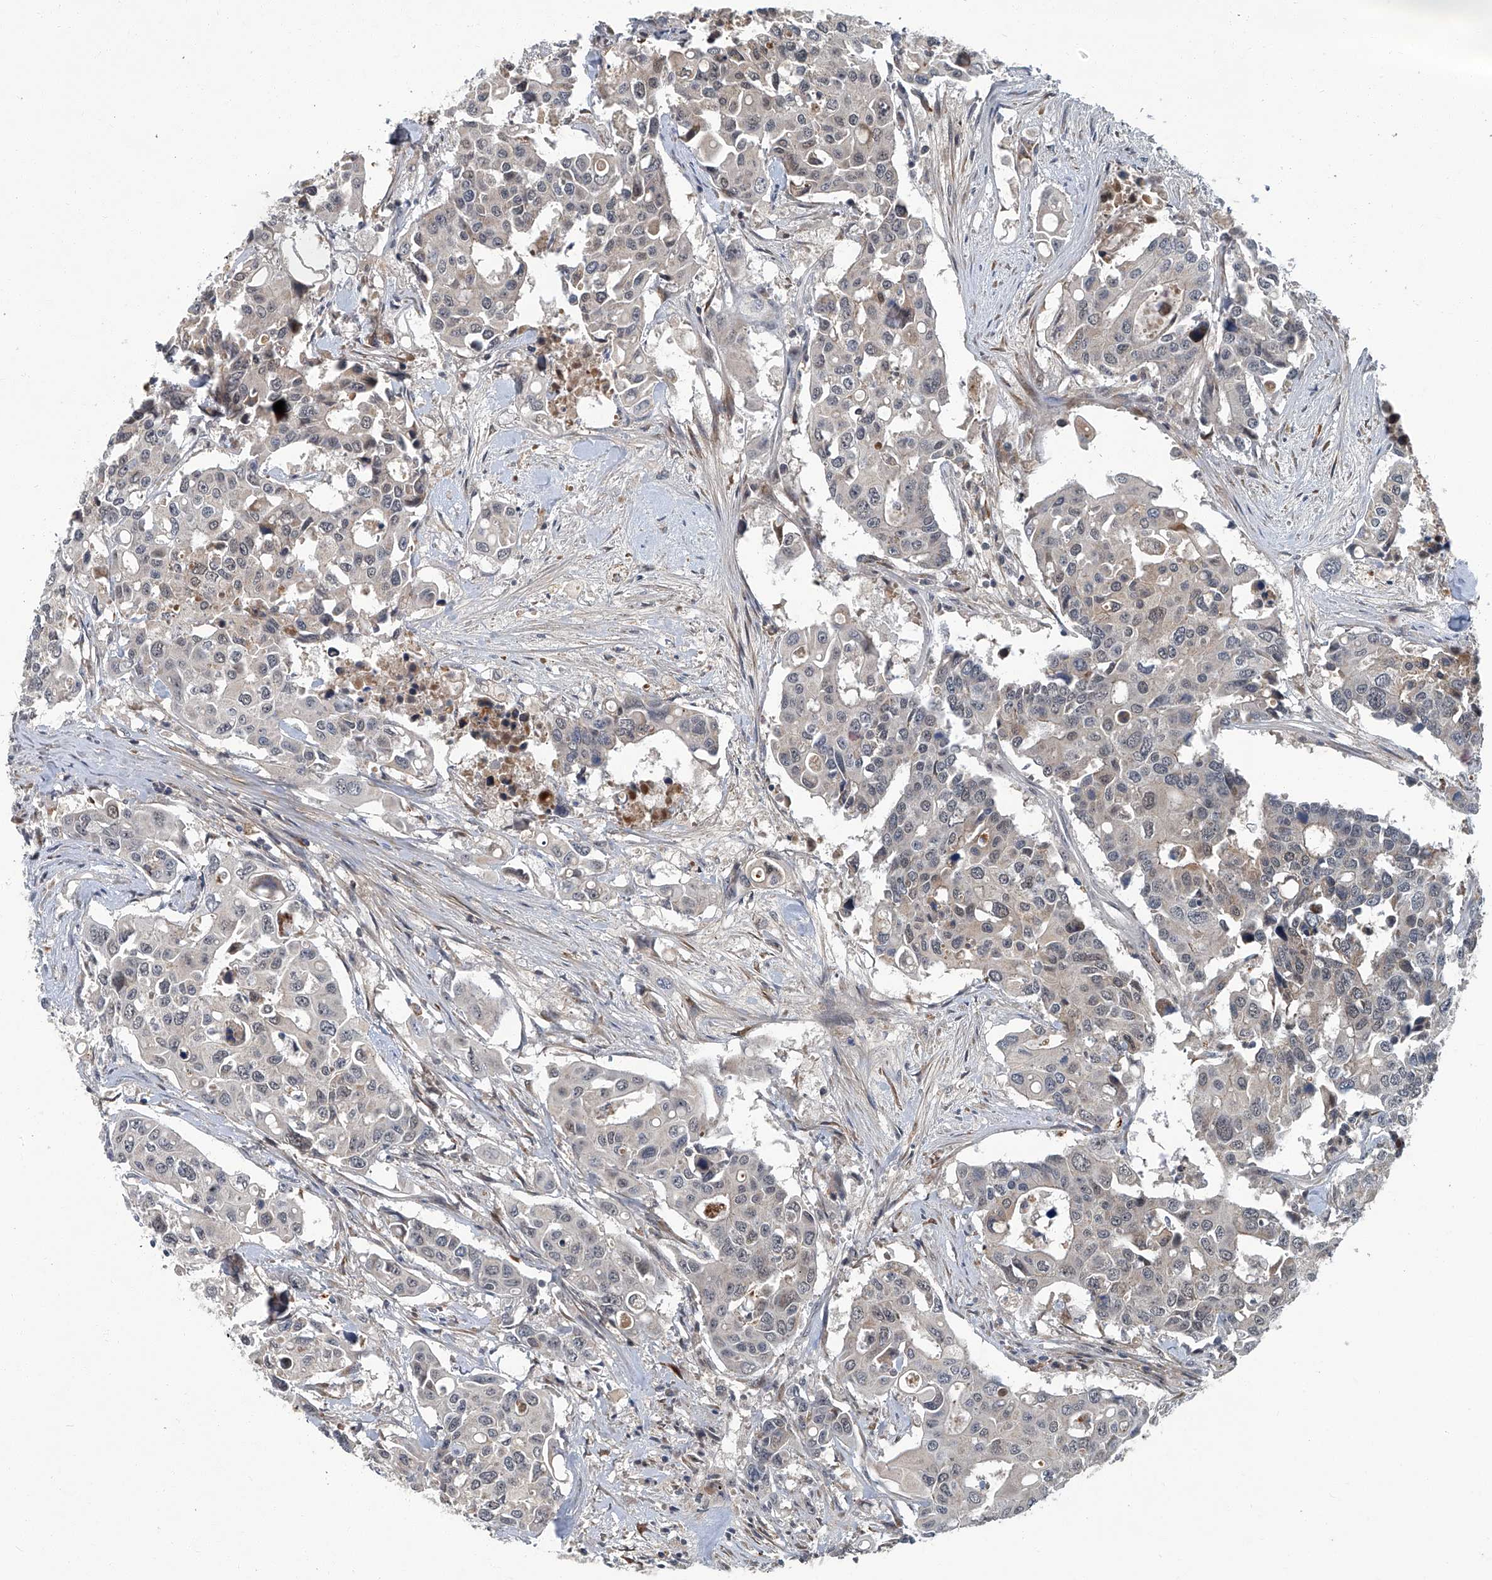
{"staining": {"intensity": "negative", "quantity": "none", "location": "none"}, "tissue": "colorectal cancer", "cell_type": "Tumor cells", "image_type": "cancer", "snomed": [{"axis": "morphology", "description": "Adenocarcinoma, NOS"}, {"axis": "topography", "description": "Colon"}], "caption": "IHC of human colorectal adenocarcinoma reveals no positivity in tumor cells.", "gene": "AKNAD1", "patient": {"sex": "male", "age": 77}}